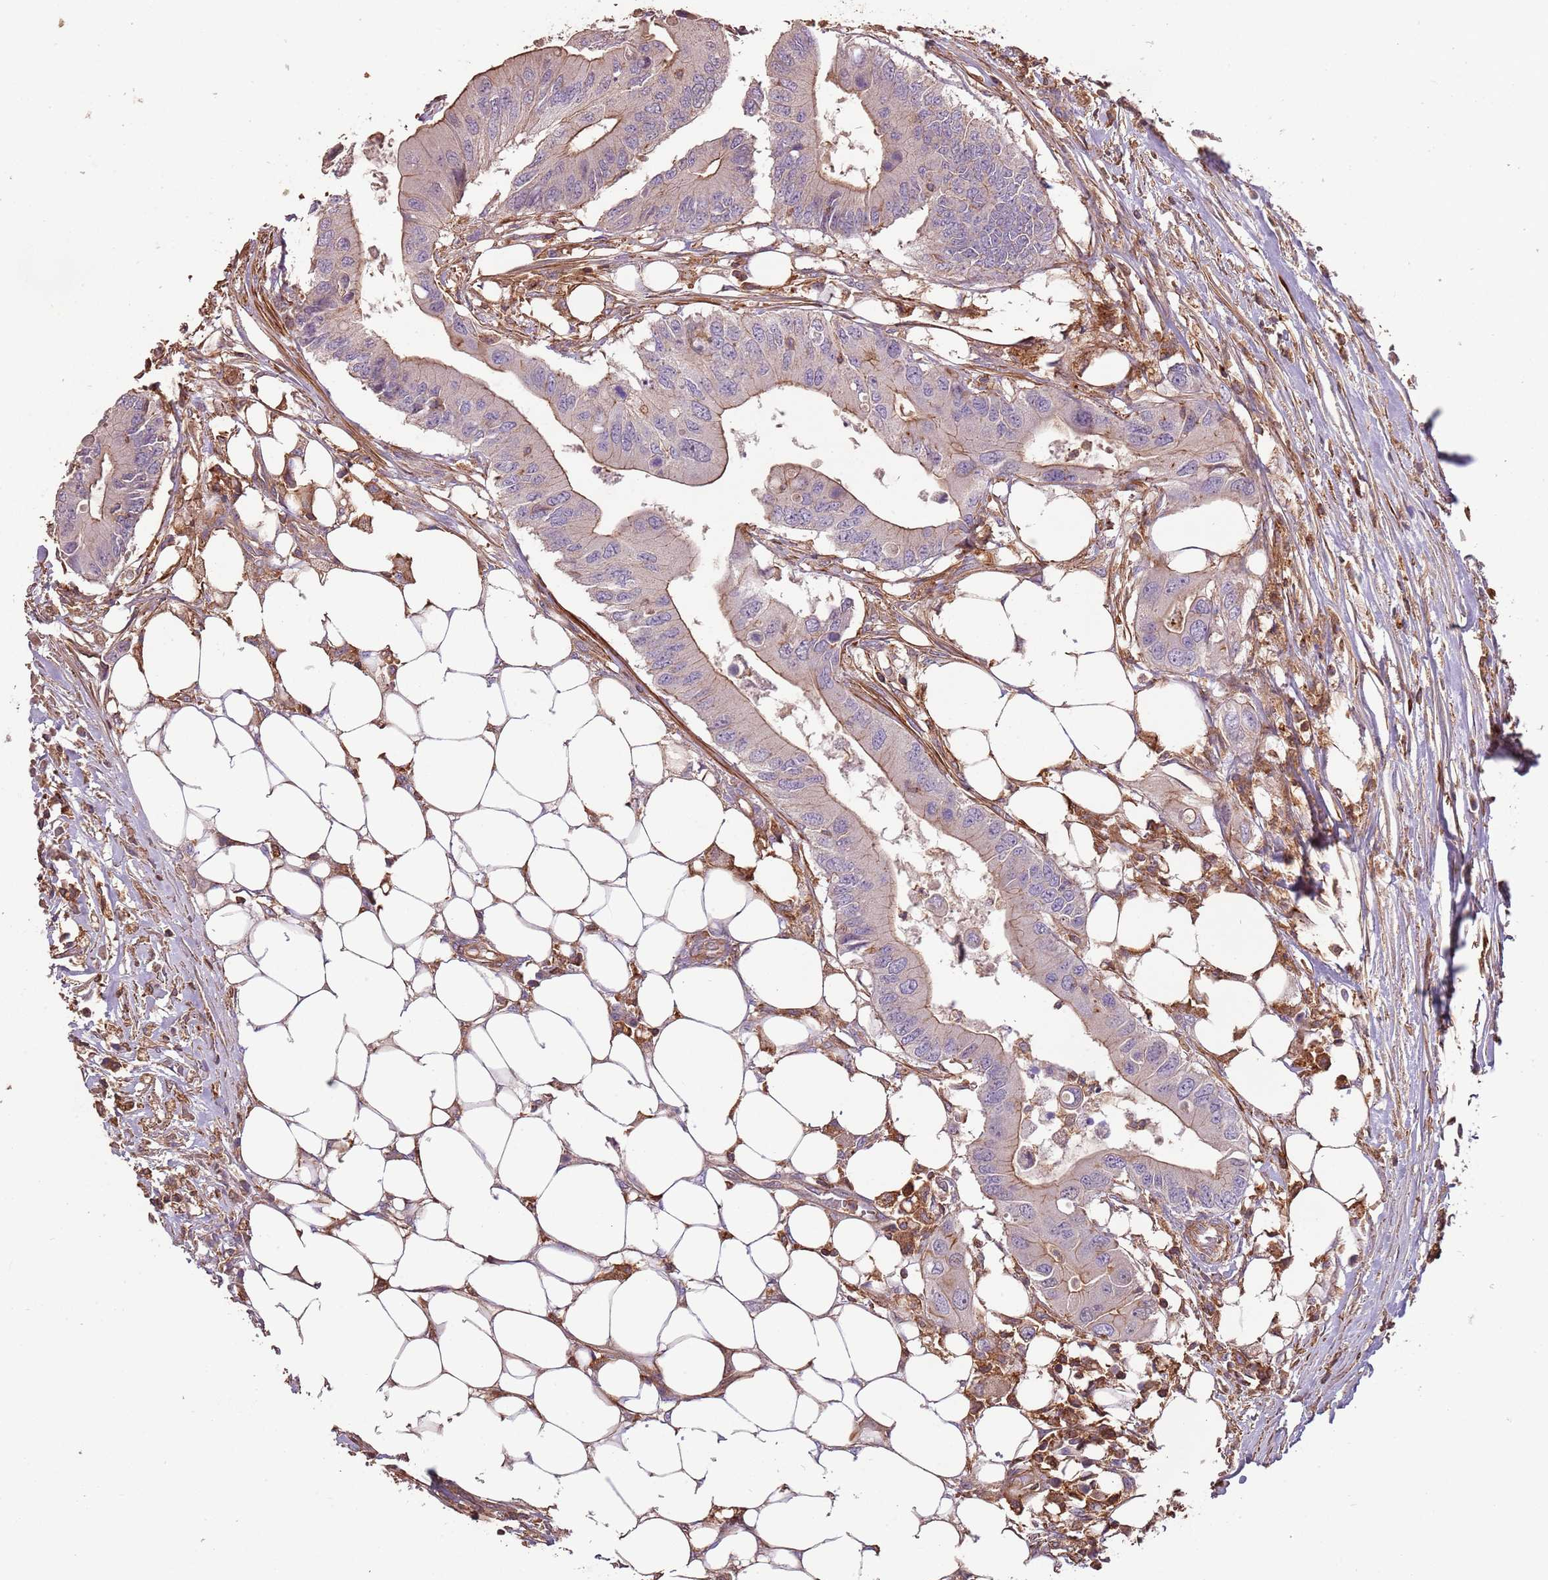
{"staining": {"intensity": "moderate", "quantity": "<25%", "location": "cytoplasmic/membranous"}, "tissue": "colorectal cancer", "cell_type": "Tumor cells", "image_type": "cancer", "snomed": [{"axis": "morphology", "description": "Adenocarcinoma, NOS"}, {"axis": "topography", "description": "Colon"}], "caption": "Immunohistochemical staining of human colorectal adenocarcinoma demonstrates low levels of moderate cytoplasmic/membranous staining in about <25% of tumor cells.", "gene": "FECH", "patient": {"sex": "male", "age": 71}}